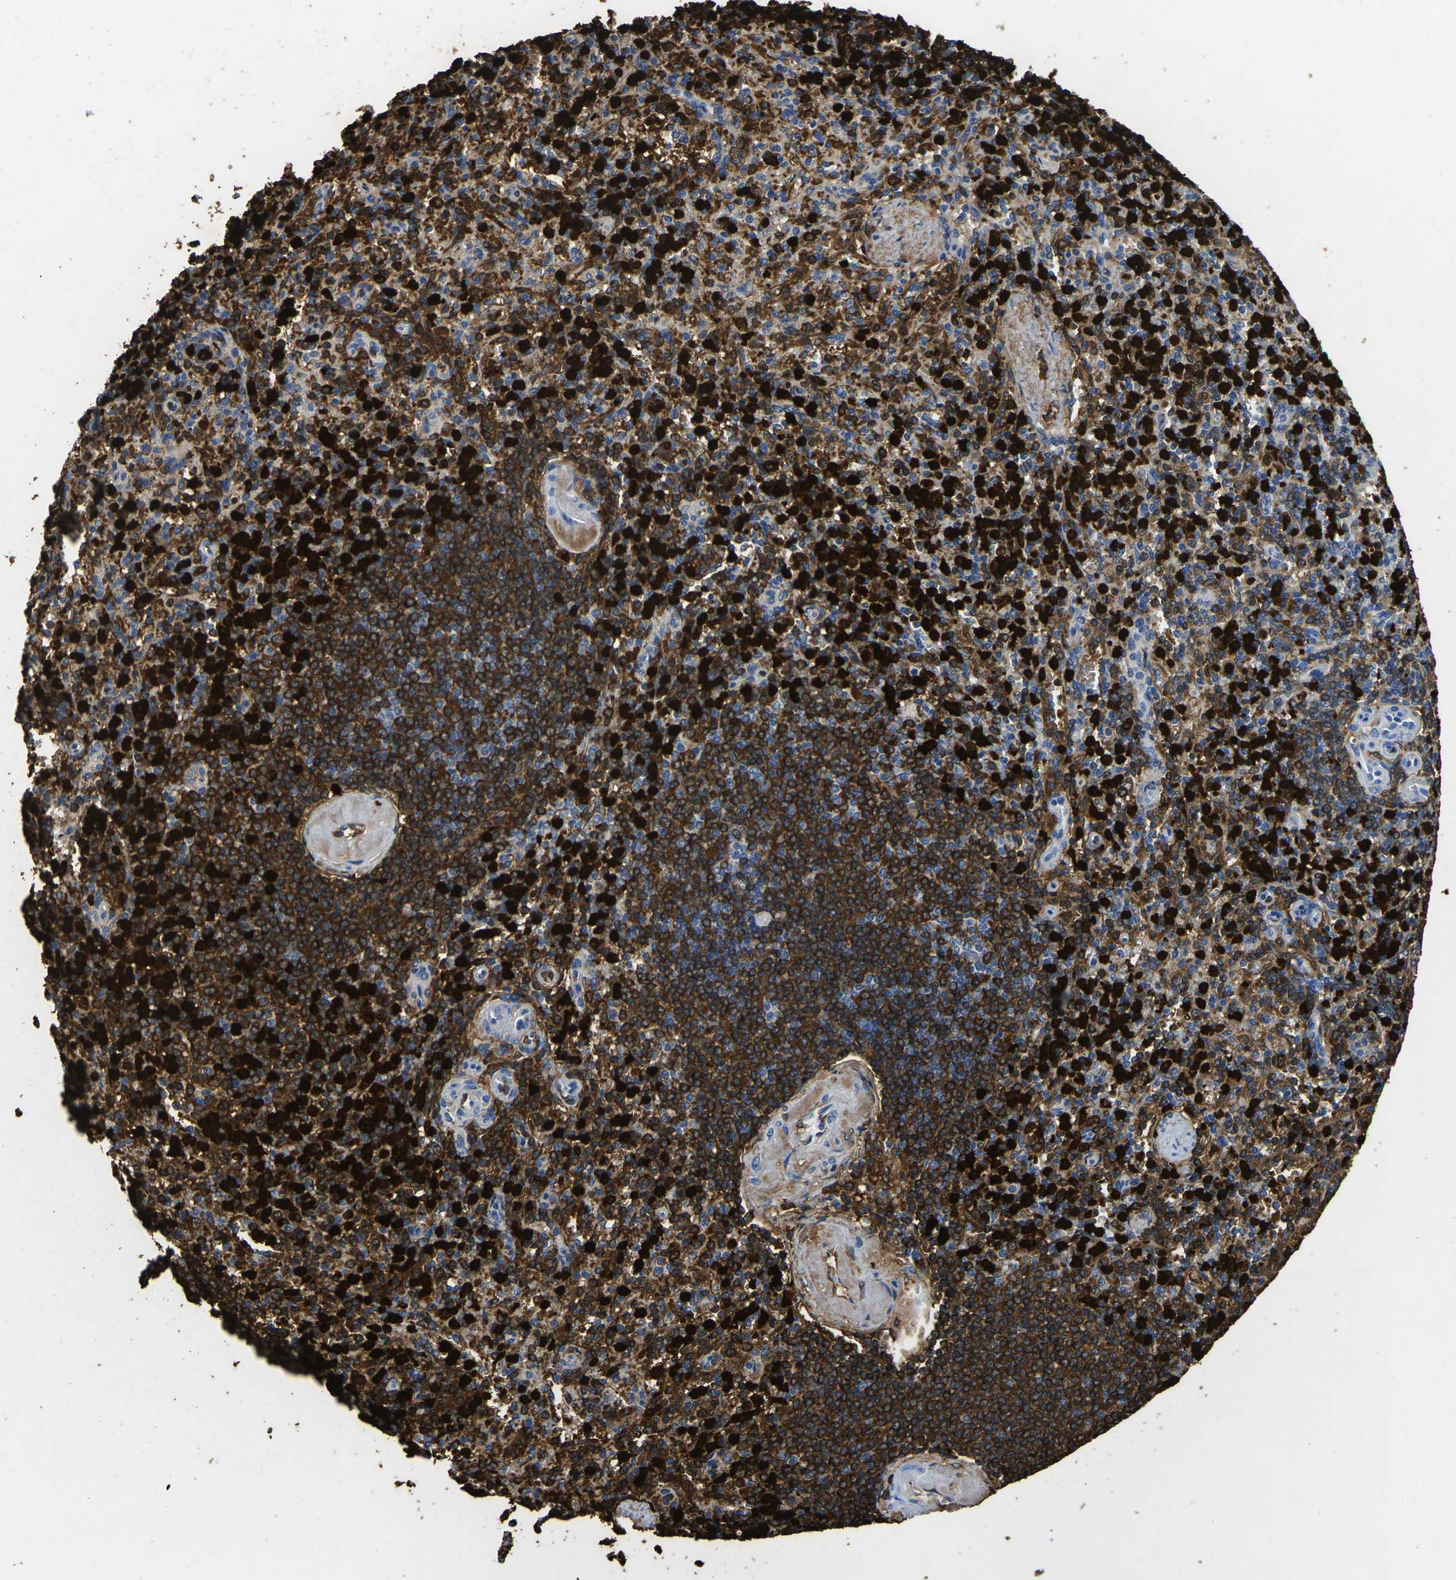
{"staining": {"intensity": "strong", "quantity": ">75%", "location": "cytoplasmic/membranous"}, "tissue": "spleen", "cell_type": "Cells in red pulp", "image_type": "normal", "snomed": [{"axis": "morphology", "description": "Normal tissue, NOS"}, {"axis": "topography", "description": "Spleen"}], "caption": "Immunohistochemical staining of benign spleen demonstrates strong cytoplasmic/membranous protein positivity in approximately >75% of cells in red pulp.", "gene": "S100A9", "patient": {"sex": "female", "age": 74}}